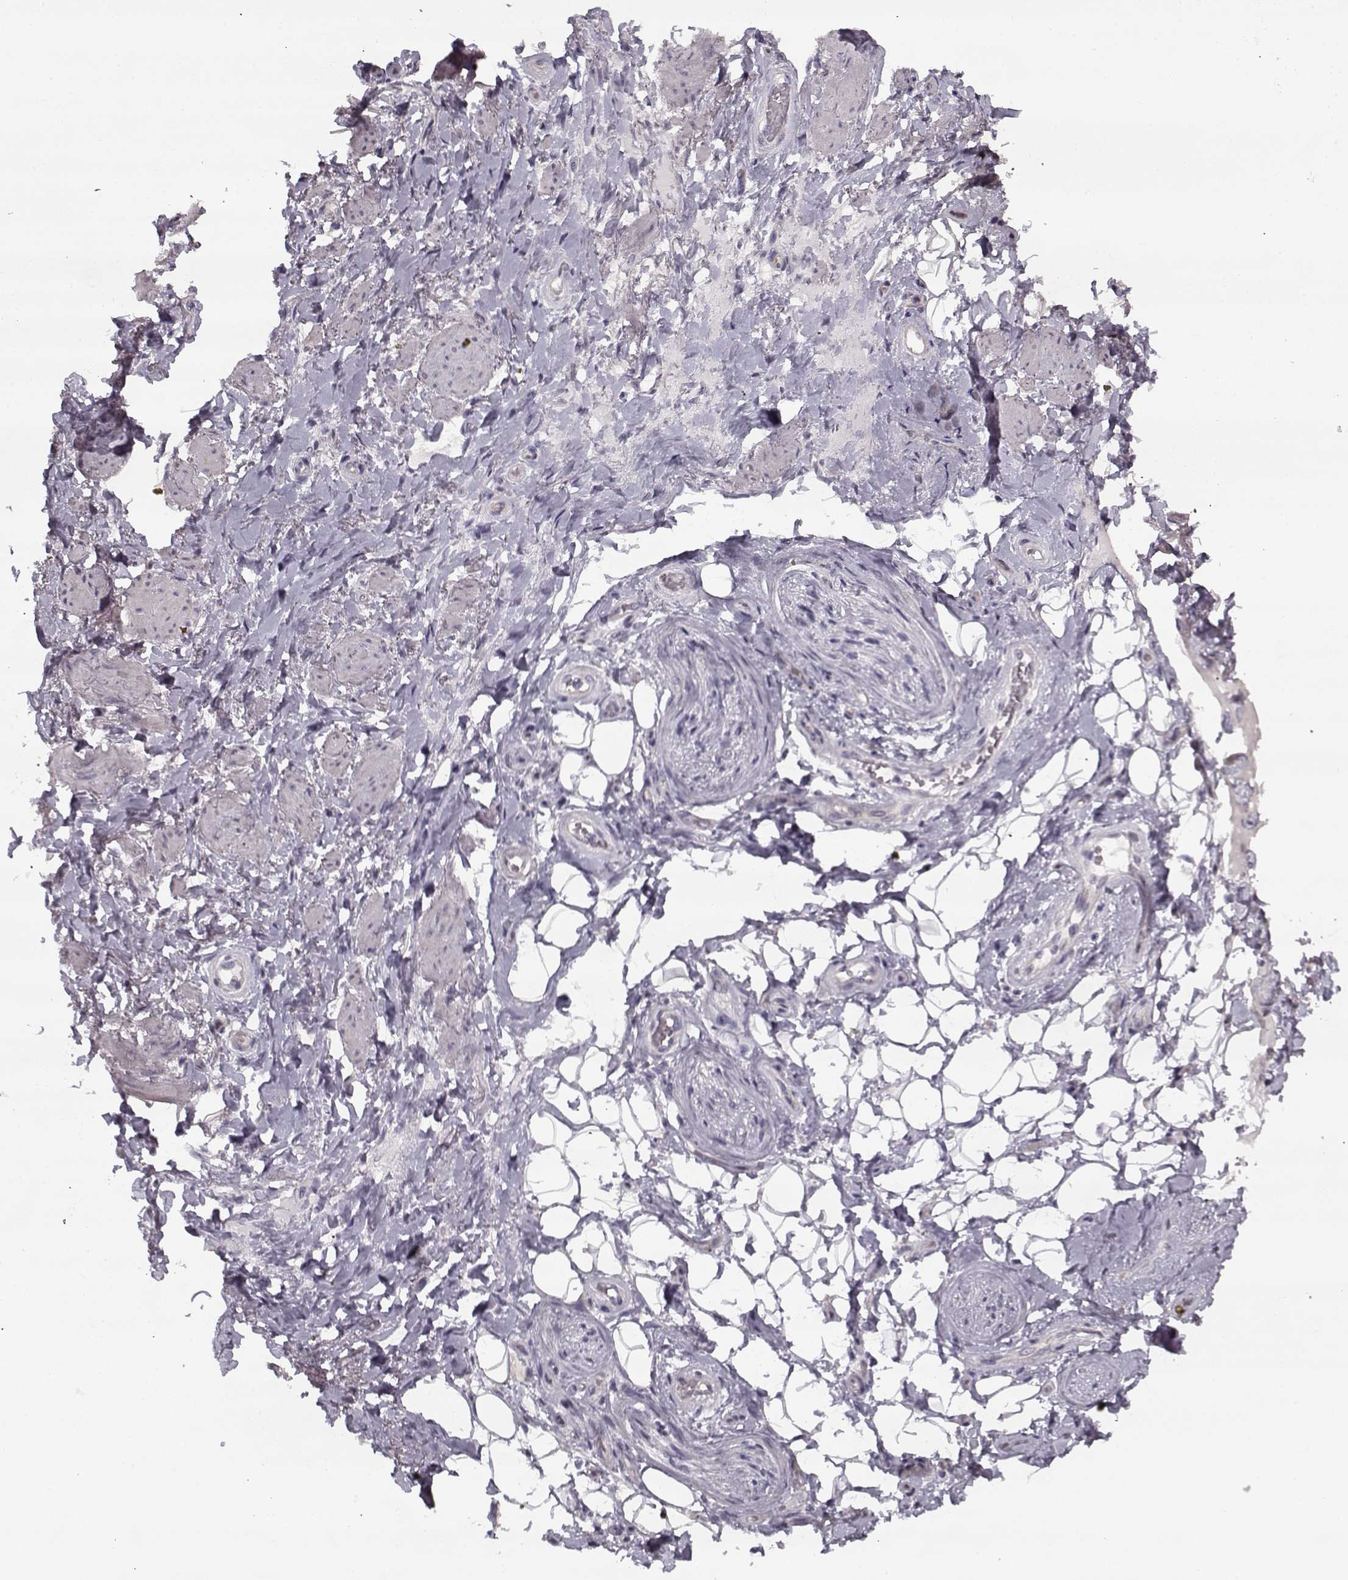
{"staining": {"intensity": "negative", "quantity": "none", "location": "none"}, "tissue": "adipose tissue", "cell_type": "Adipocytes", "image_type": "normal", "snomed": [{"axis": "morphology", "description": "Normal tissue, NOS"}, {"axis": "topography", "description": "Anal"}, {"axis": "topography", "description": "Peripheral nerve tissue"}], "caption": "Immunohistochemistry (IHC) photomicrograph of unremarkable adipose tissue: adipose tissue stained with DAB reveals no significant protein positivity in adipocytes. Brightfield microscopy of IHC stained with DAB (3,3'-diaminobenzidine) (brown) and hematoxylin (blue), captured at high magnification.", "gene": "PNMT", "patient": {"sex": "male", "age": 53}}